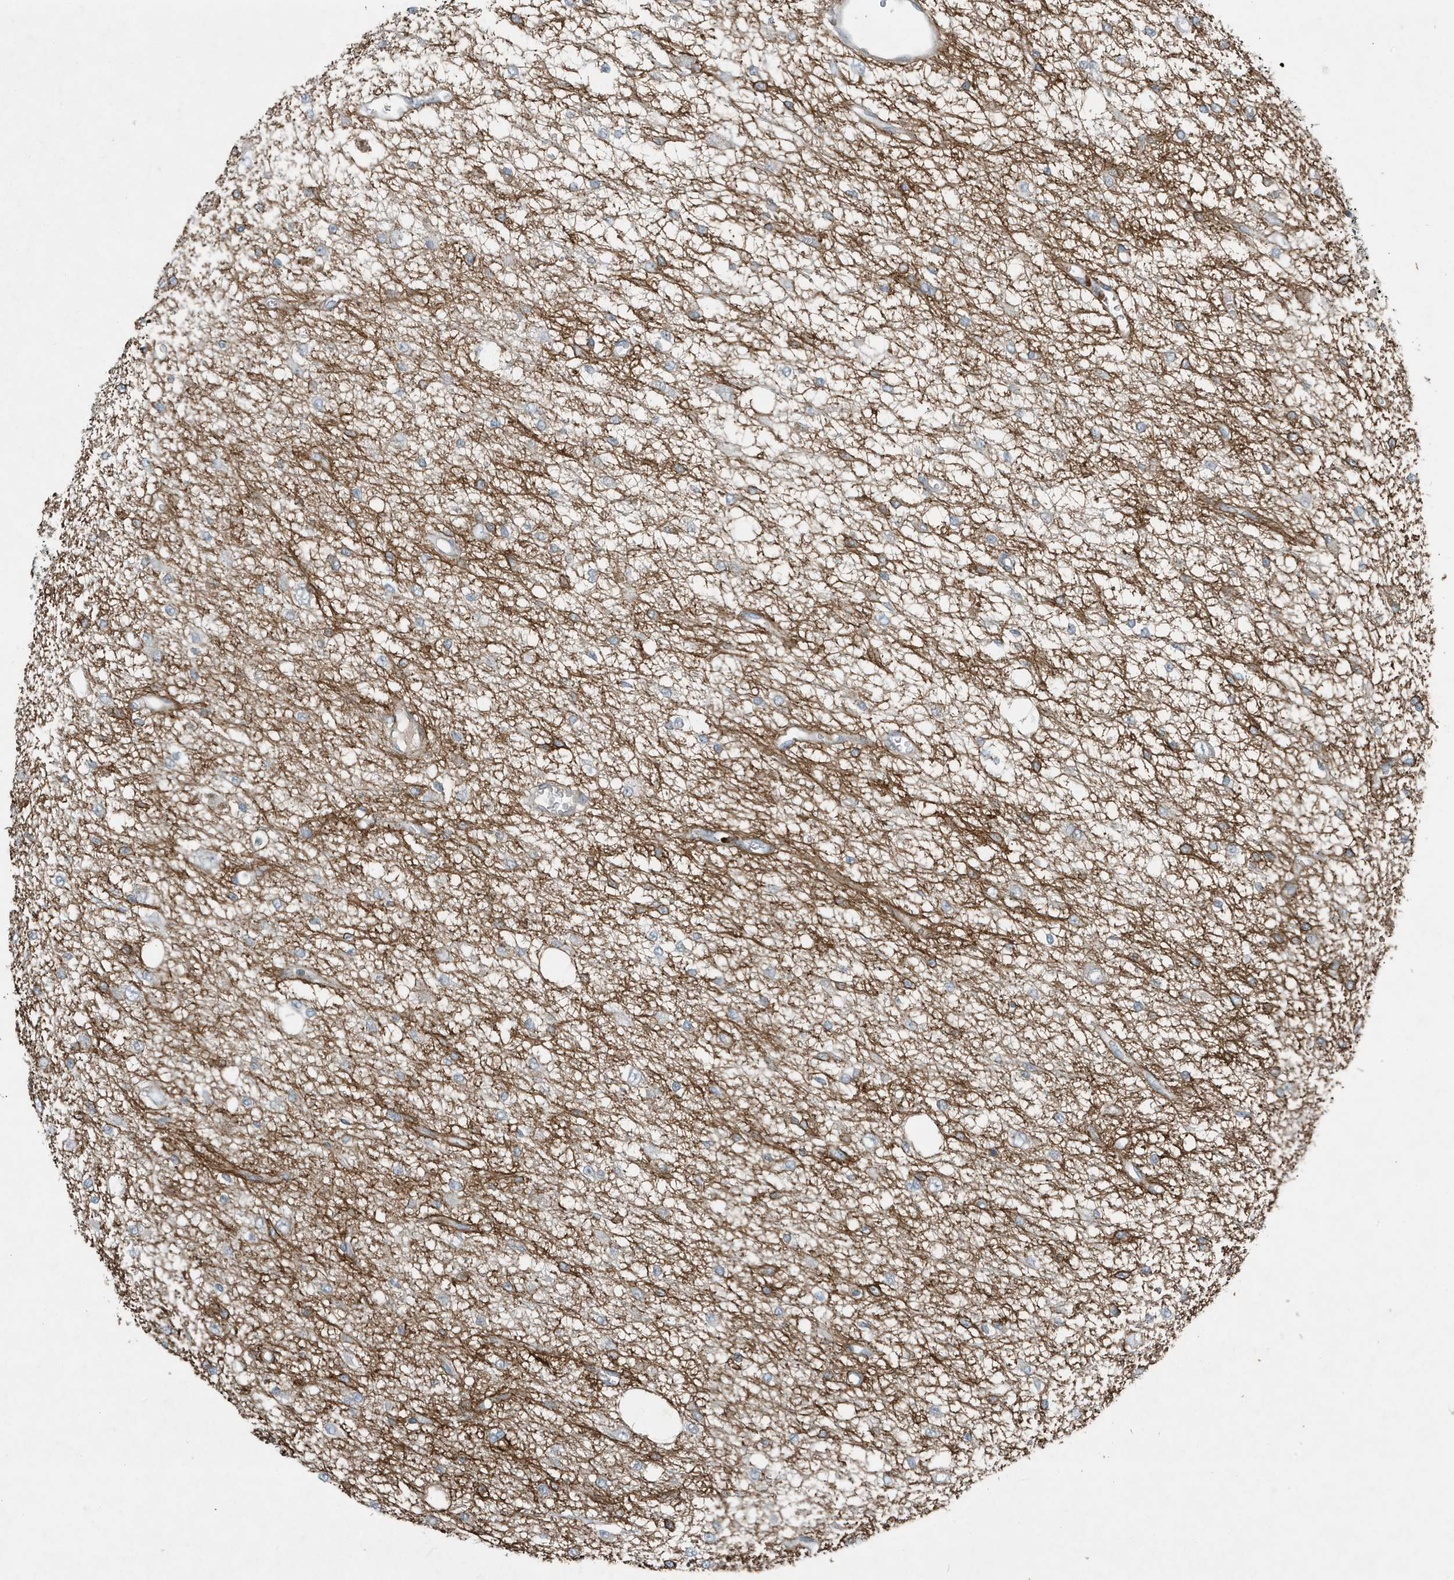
{"staining": {"intensity": "negative", "quantity": "none", "location": "none"}, "tissue": "glioma", "cell_type": "Tumor cells", "image_type": "cancer", "snomed": [{"axis": "morphology", "description": "Glioma, malignant, Low grade"}, {"axis": "topography", "description": "Brain"}], "caption": "DAB (3,3'-diaminobenzidine) immunohistochemical staining of human low-grade glioma (malignant) shows no significant expression in tumor cells.", "gene": "DAPP1", "patient": {"sex": "male", "age": 38}}